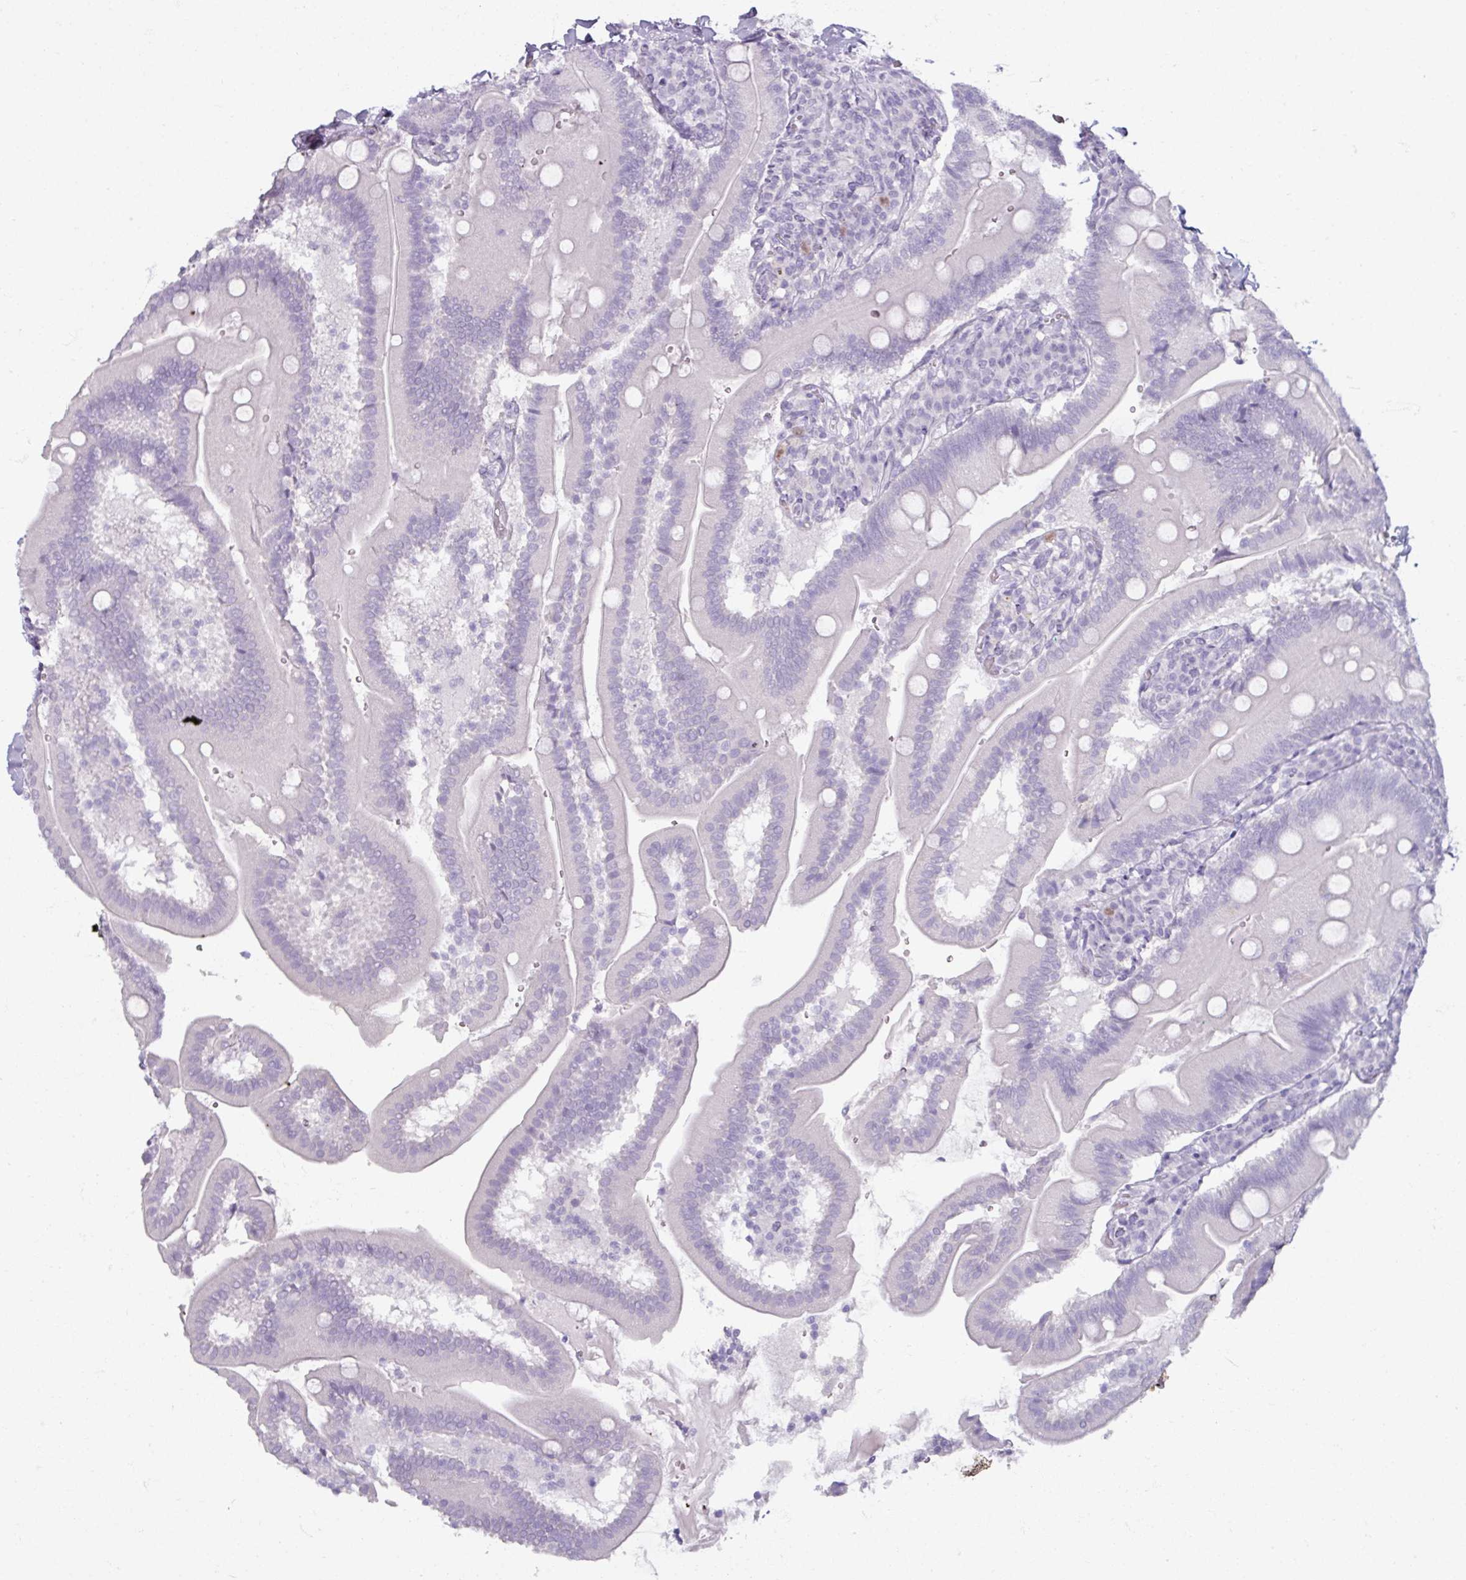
{"staining": {"intensity": "negative", "quantity": "none", "location": "none"}, "tissue": "duodenum", "cell_type": "Glandular cells", "image_type": "normal", "snomed": [{"axis": "morphology", "description": "Normal tissue, NOS"}, {"axis": "topography", "description": "Duodenum"}], "caption": "Glandular cells show no significant protein expression in normal duodenum.", "gene": "ARG1", "patient": {"sex": "female", "age": 67}}